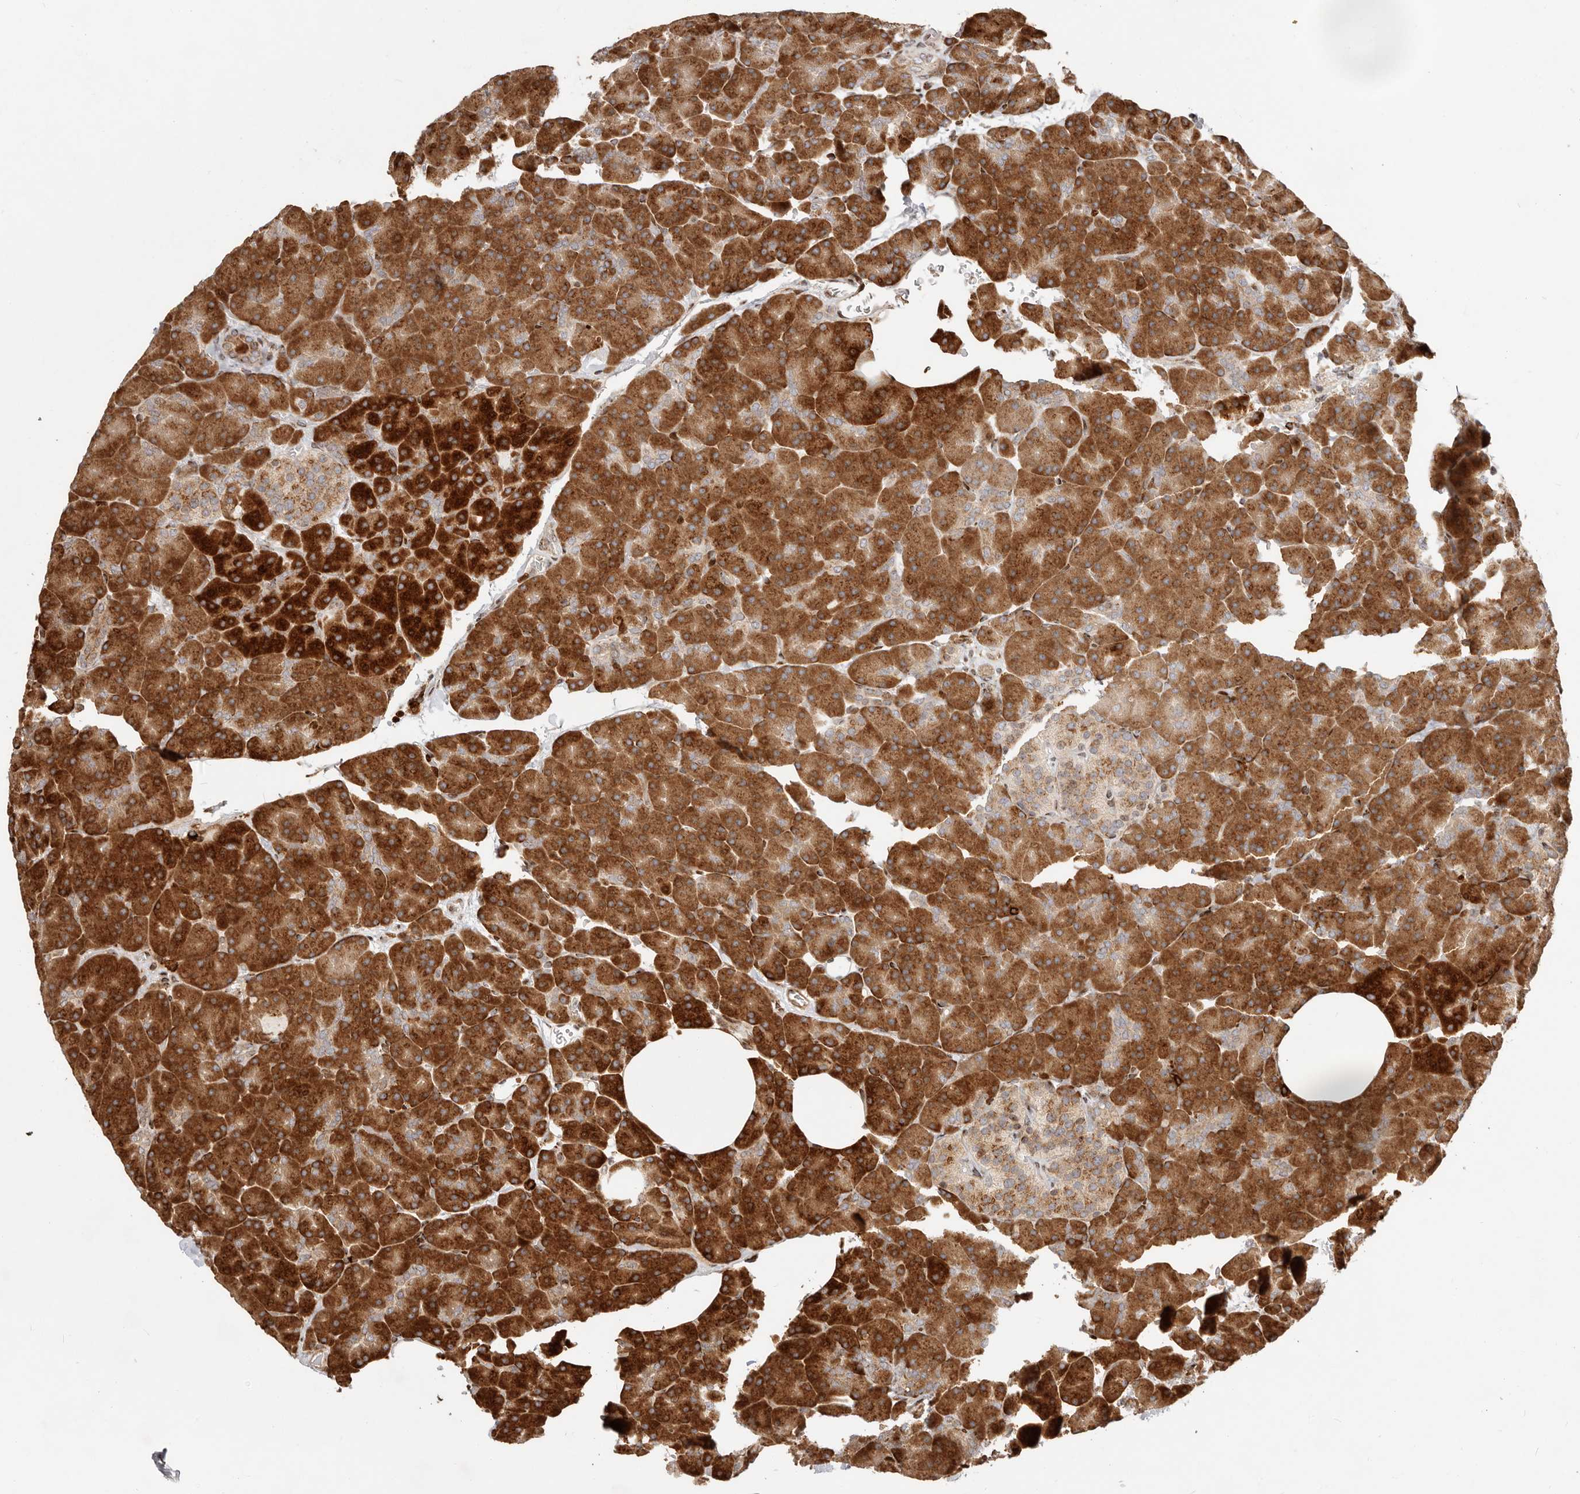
{"staining": {"intensity": "strong", "quantity": ">75%", "location": "cytoplasmic/membranous"}, "tissue": "pancreas", "cell_type": "Exocrine glandular cells", "image_type": "normal", "snomed": [{"axis": "morphology", "description": "Normal tissue, NOS"}, {"axis": "morphology", "description": "Carcinoid, malignant, NOS"}, {"axis": "topography", "description": "Pancreas"}], "caption": "Protein staining of benign pancreas demonstrates strong cytoplasmic/membranous expression in approximately >75% of exocrine glandular cells.", "gene": "TRIM4", "patient": {"sex": "female", "age": 35}}